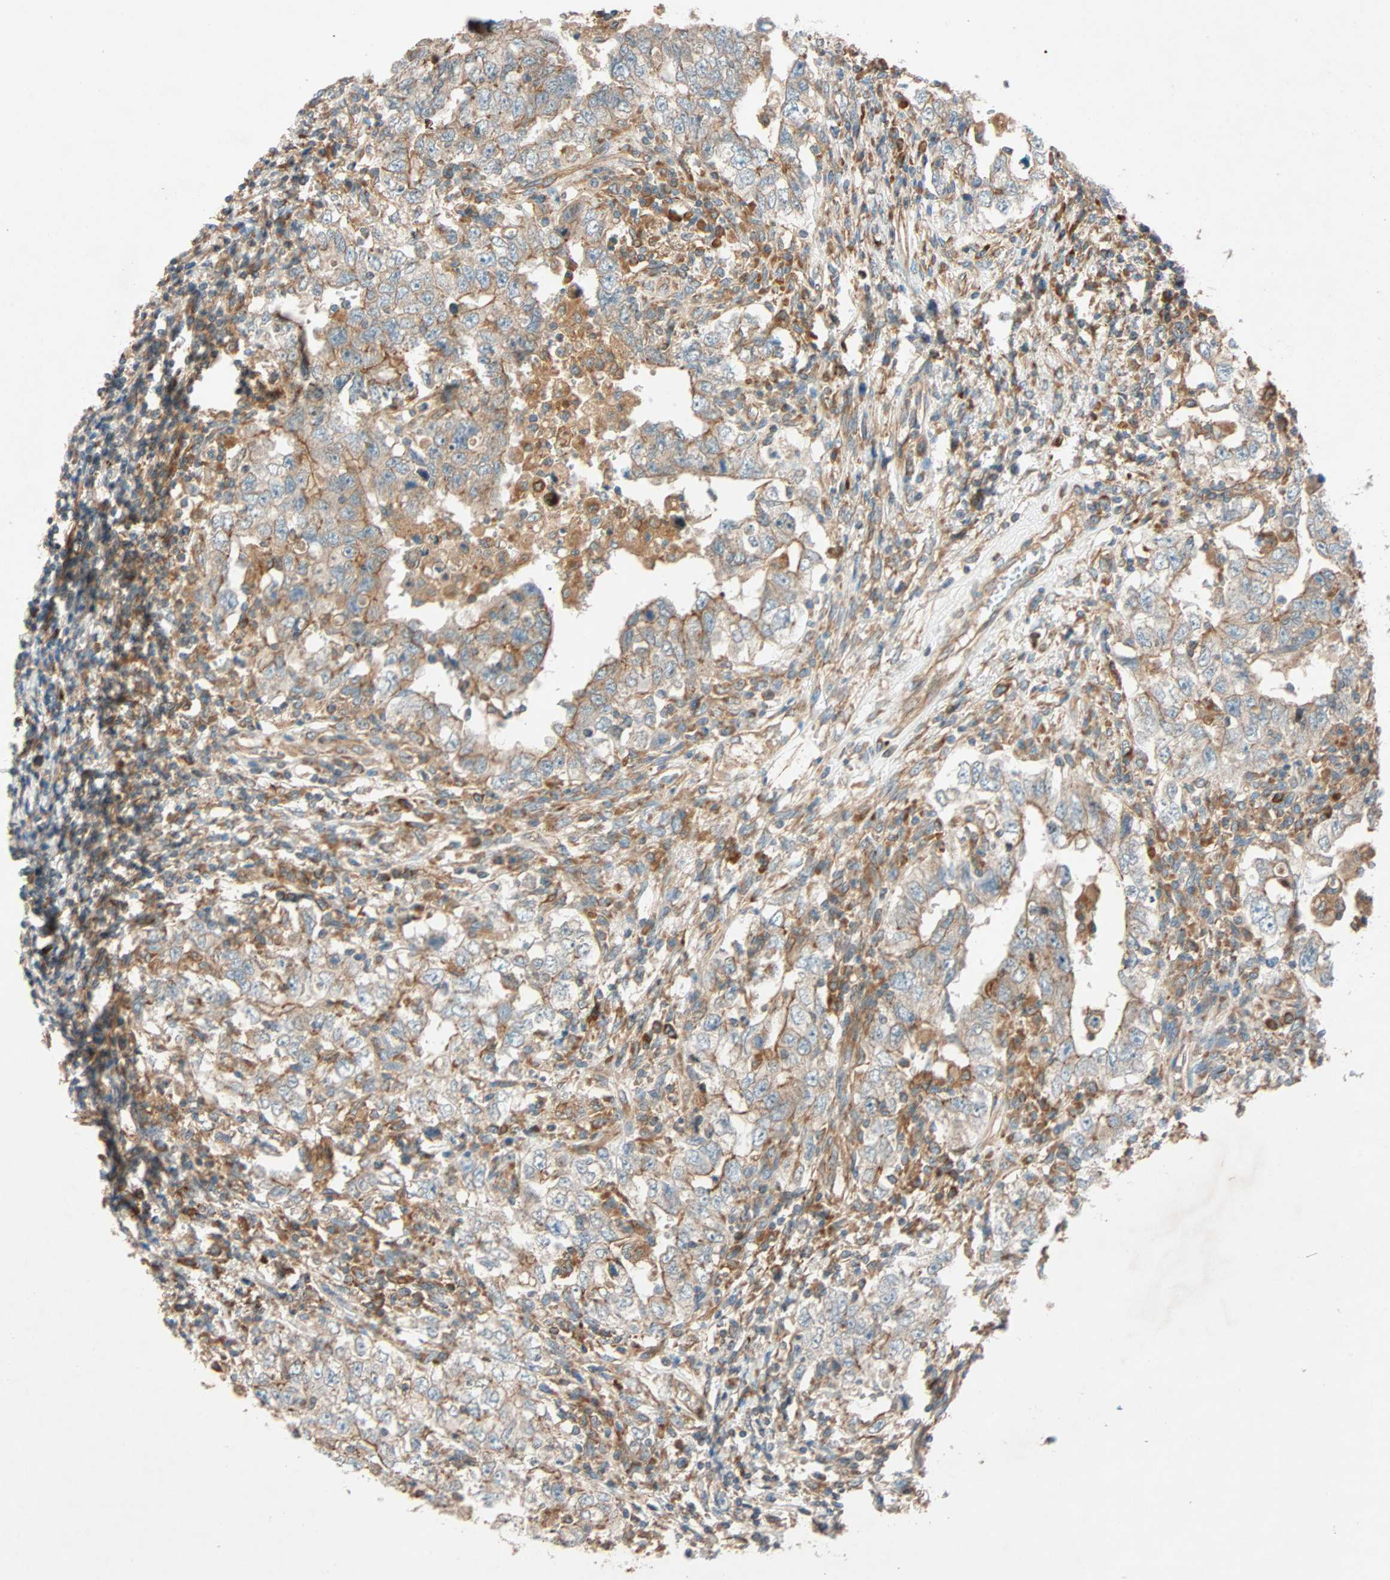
{"staining": {"intensity": "moderate", "quantity": ">75%", "location": "cytoplasmic/membranous"}, "tissue": "testis cancer", "cell_type": "Tumor cells", "image_type": "cancer", "snomed": [{"axis": "morphology", "description": "Carcinoma, Embryonal, NOS"}, {"axis": "topography", "description": "Testis"}], "caption": "DAB immunohistochemical staining of testis cancer reveals moderate cytoplasmic/membranous protein positivity in approximately >75% of tumor cells.", "gene": "PHYH", "patient": {"sex": "male", "age": 26}}